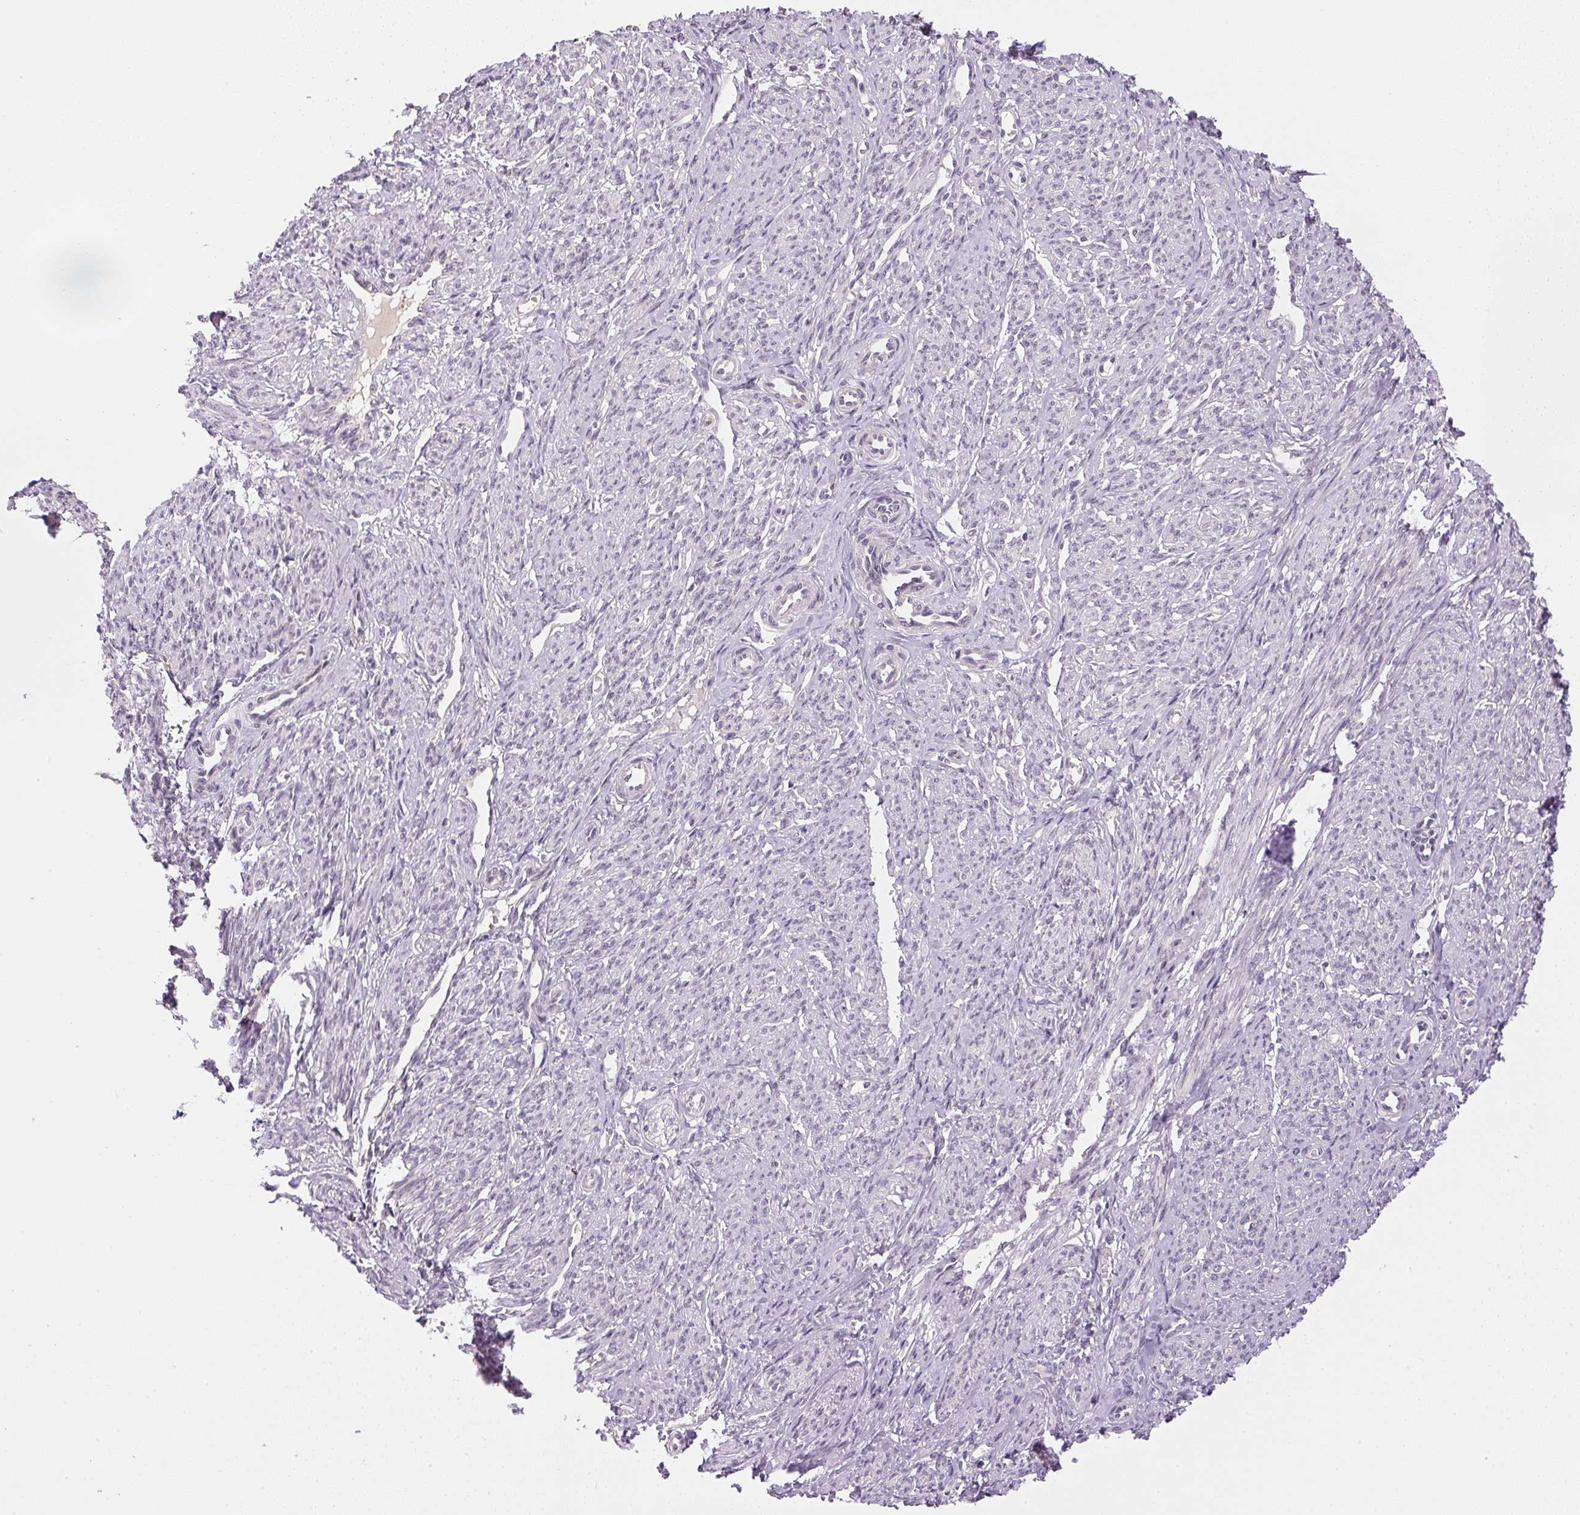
{"staining": {"intensity": "weak", "quantity": "<25%", "location": "nuclear"}, "tissue": "smooth muscle", "cell_type": "Smooth muscle cells", "image_type": "normal", "snomed": [{"axis": "morphology", "description": "Normal tissue, NOS"}, {"axis": "topography", "description": "Smooth muscle"}], "caption": "A histopathology image of smooth muscle stained for a protein demonstrates no brown staining in smooth muscle cells. (DAB immunohistochemistry with hematoxylin counter stain).", "gene": "SGF29", "patient": {"sex": "female", "age": 65}}